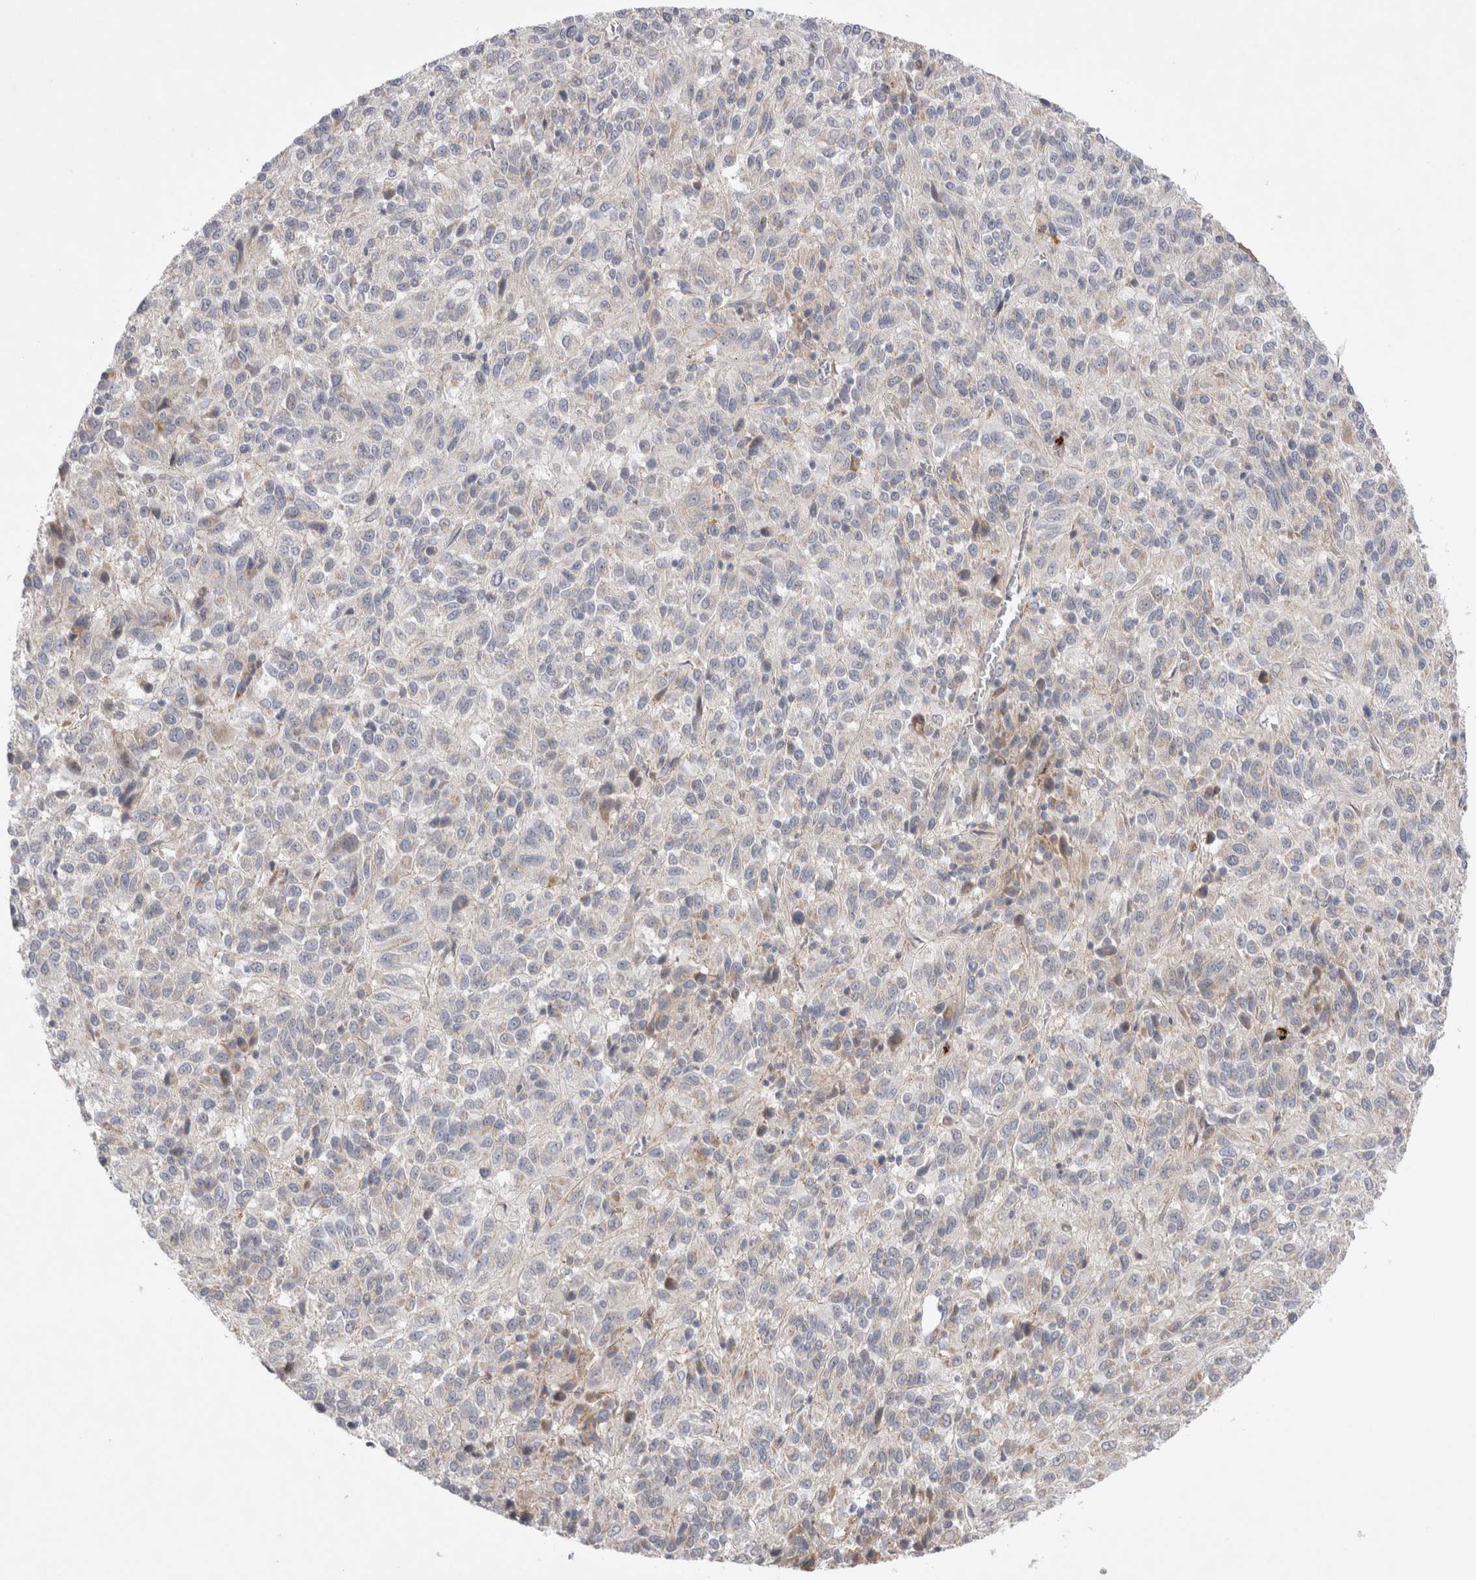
{"staining": {"intensity": "negative", "quantity": "none", "location": "none"}, "tissue": "melanoma", "cell_type": "Tumor cells", "image_type": "cancer", "snomed": [{"axis": "morphology", "description": "Malignant melanoma, Metastatic site"}, {"axis": "topography", "description": "Lung"}], "caption": "IHC image of neoplastic tissue: human melanoma stained with DAB (3,3'-diaminobenzidine) reveals no significant protein staining in tumor cells.", "gene": "GSDMB", "patient": {"sex": "male", "age": 64}}